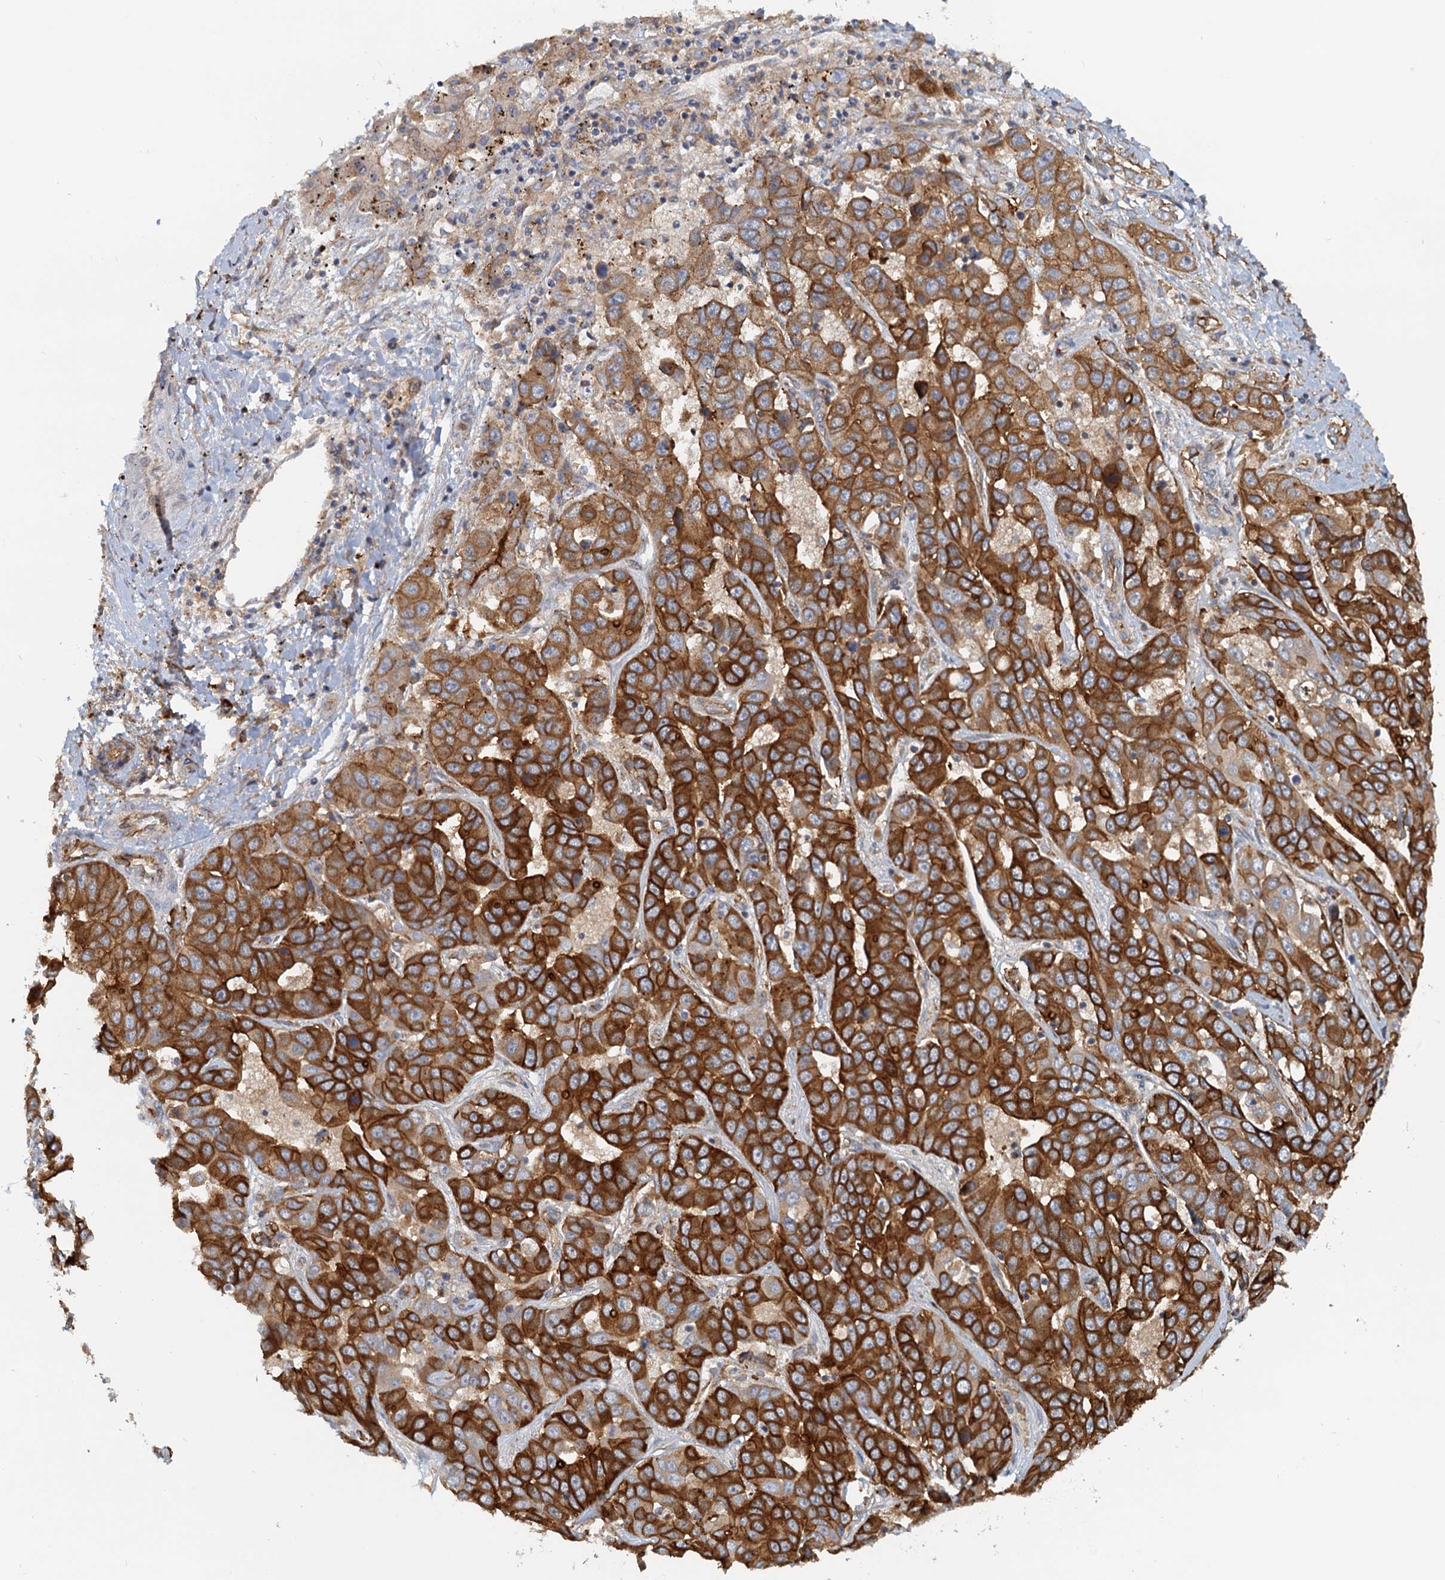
{"staining": {"intensity": "strong", "quantity": ">75%", "location": "cytoplasmic/membranous"}, "tissue": "liver cancer", "cell_type": "Tumor cells", "image_type": "cancer", "snomed": [{"axis": "morphology", "description": "Cholangiocarcinoma"}, {"axis": "topography", "description": "Liver"}], "caption": "About >75% of tumor cells in human liver cholangiocarcinoma display strong cytoplasmic/membranous protein staining as visualized by brown immunohistochemical staining.", "gene": "NIPAL3", "patient": {"sex": "female", "age": 52}}